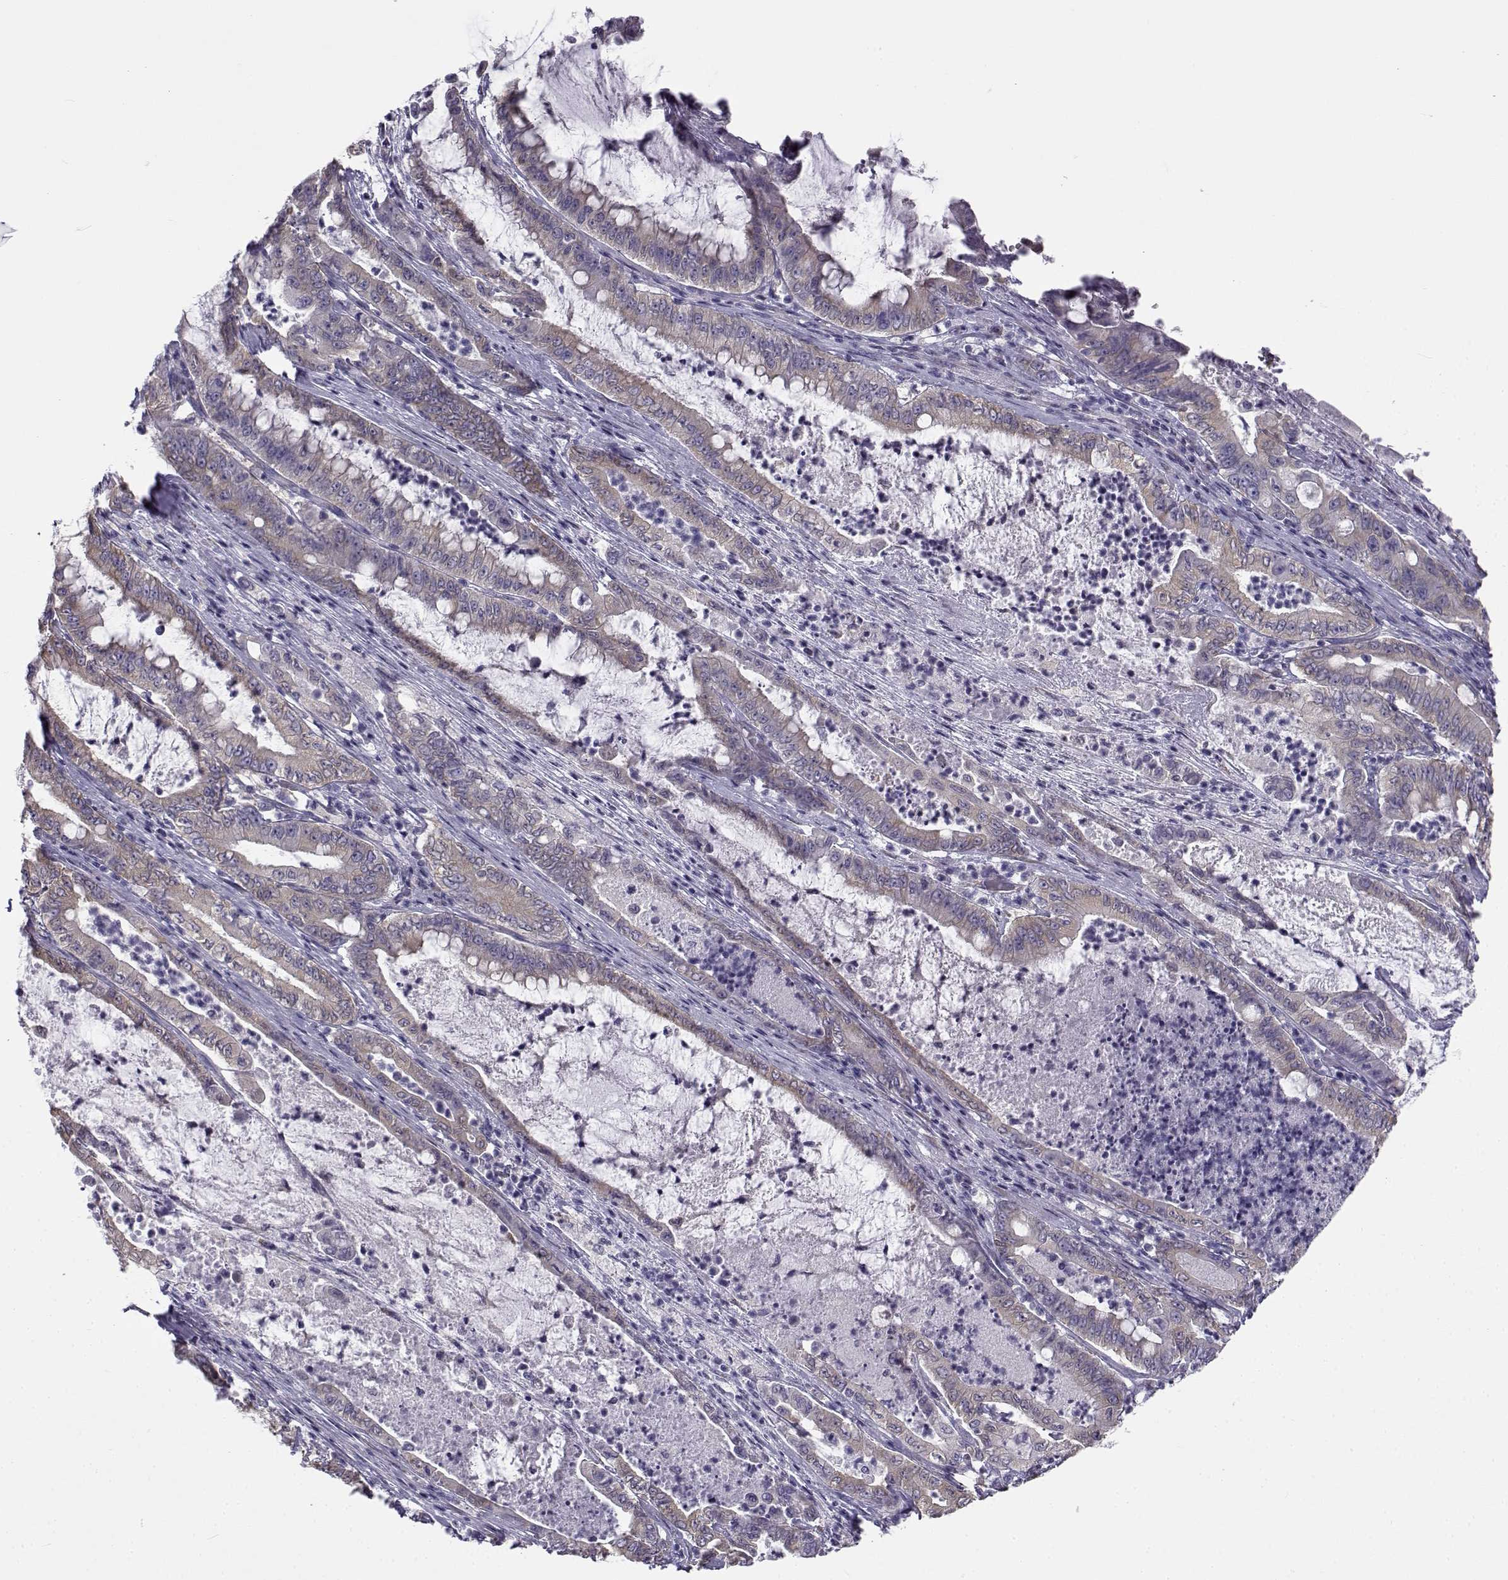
{"staining": {"intensity": "weak", "quantity": ">75%", "location": "cytoplasmic/membranous"}, "tissue": "pancreatic cancer", "cell_type": "Tumor cells", "image_type": "cancer", "snomed": [{"axis": "morphology", "description": "Adenocarcinoma, NOS"}, {"axis": "topography", "description": "Pancreas"}], "caption": "Brown immunohistochemical staining in human pancreatic cancer exhibits weak cytoplasmic/membranous staining in approximately >75% of tumor cells.", "gene": "BEND6", "patient": {"sex": "male", "age": 71}}